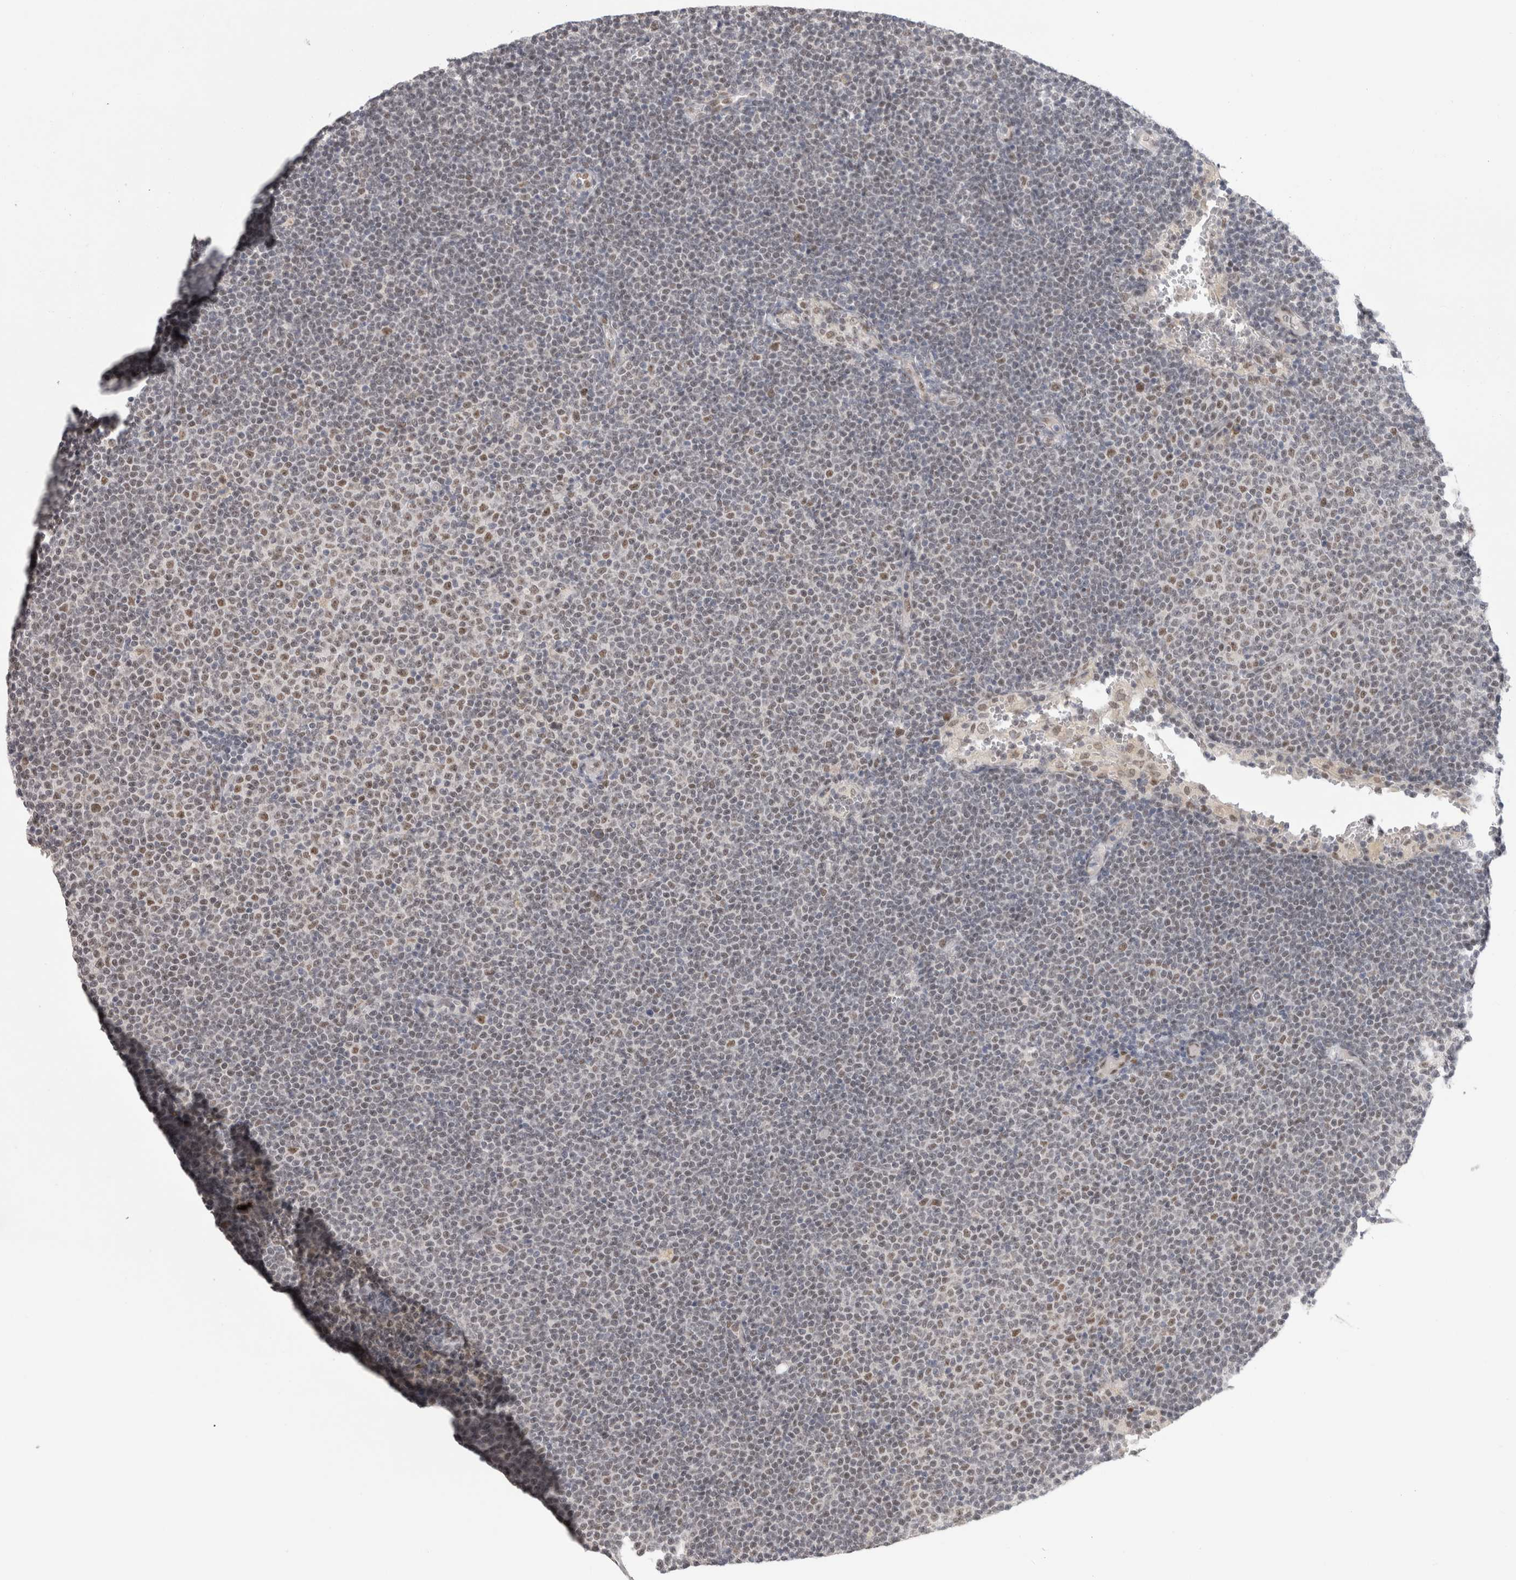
{"staining": {"intensity": "weak", "quantity": "25%-75%", "location": "nuclear"}, "tissue": "lymphoma", "cell_type": "Tumor cells", "image_type": "cancer", "snomed": [{"axis": "morphology", "description": "Malignant lymphoma, non-Hodgkin's type, Low grade"}, {"axis": "topography", "description": "Lymph node"}], "caption": "IHC (DAB (3,3'-diaminobenzidine)) staining of lymphoma demonstrates weak nuclear protein expression in about 25%-75% of tumor cells. (IHC, brightfield microscopy, high magnification).", "gene": "RECQL4", "patient": {"sex": "female", "age": 53}}